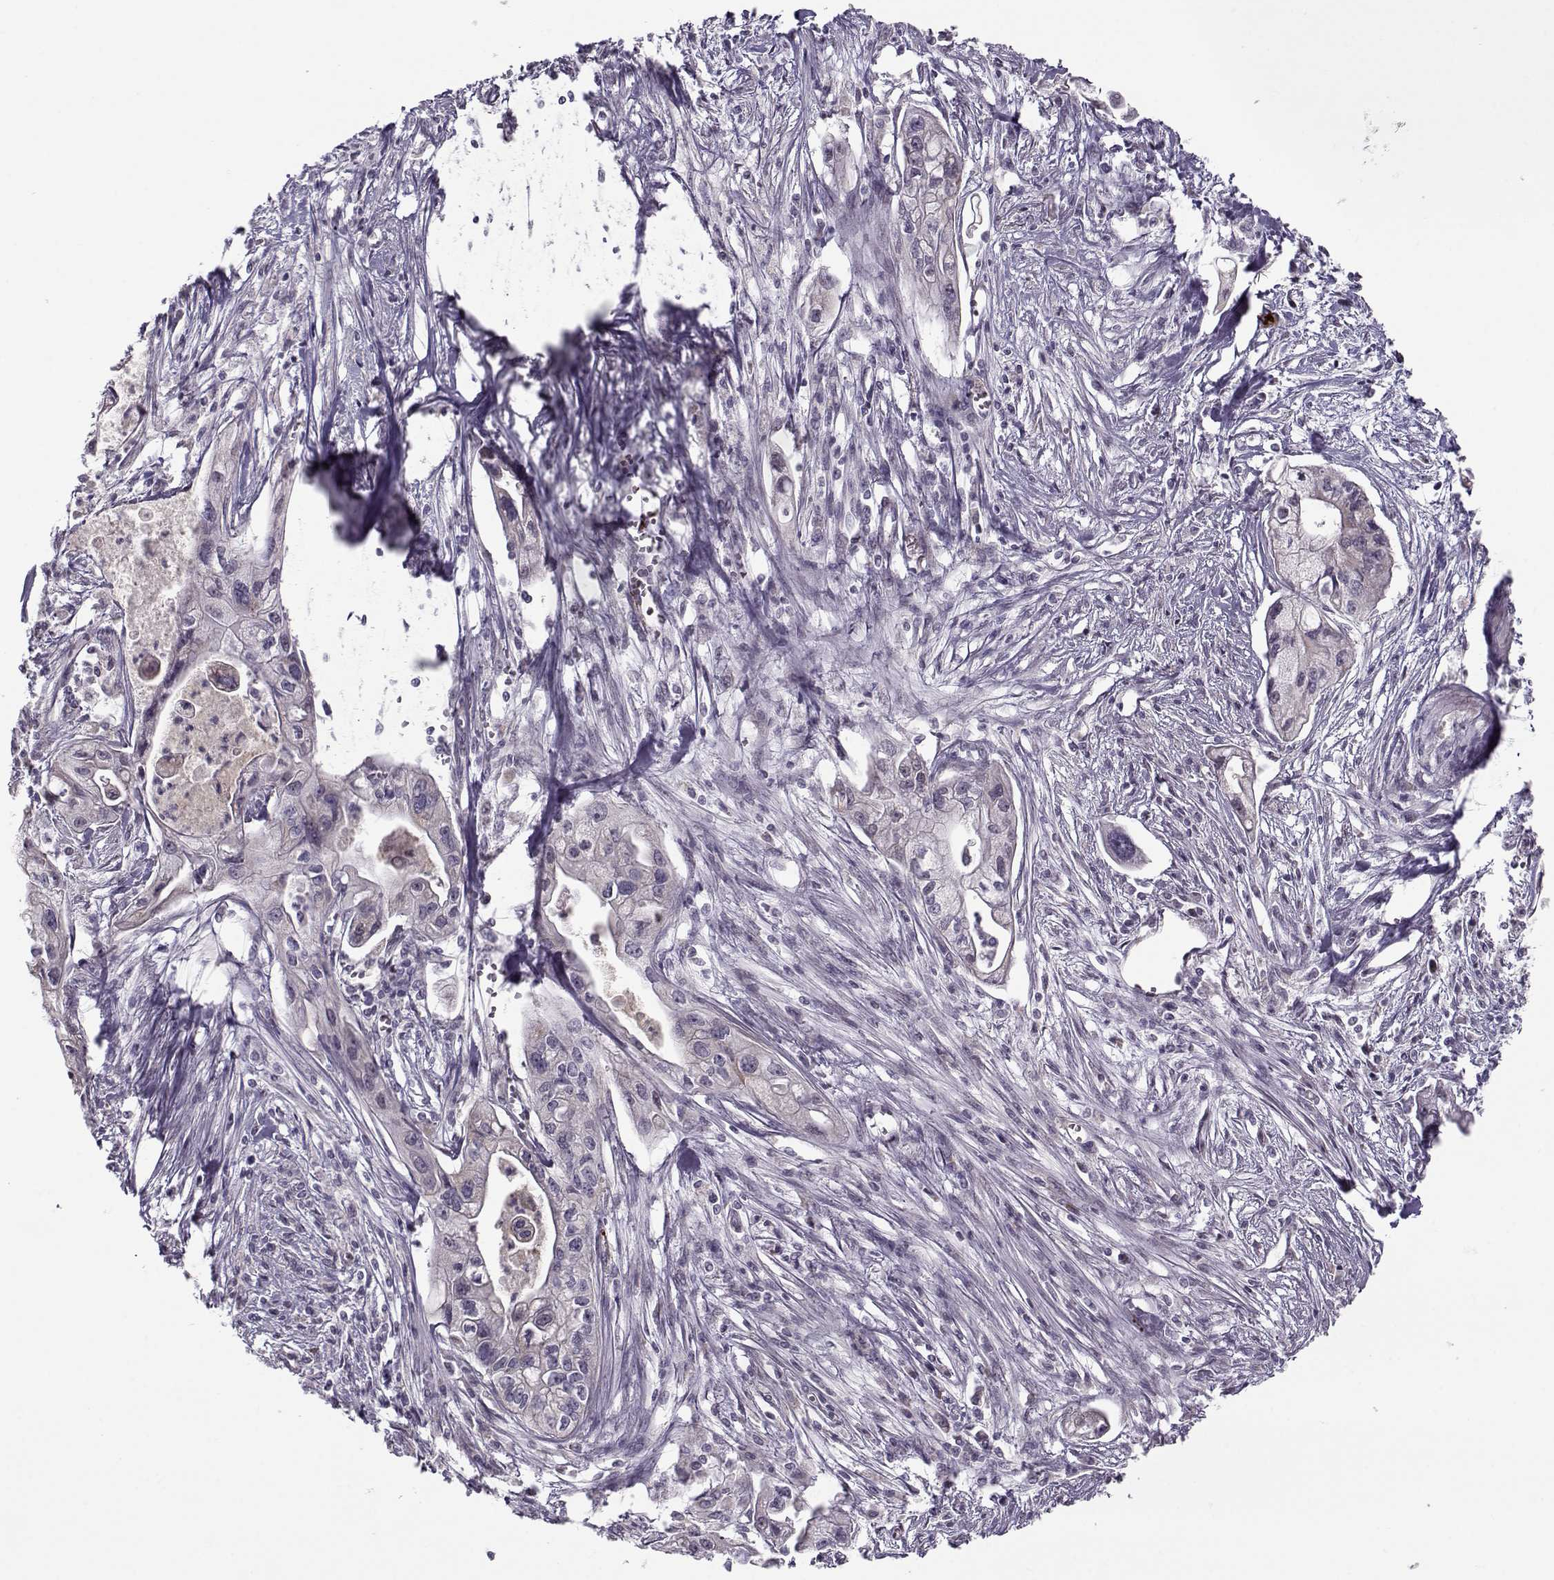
{"staining": {"intensity": "negative", "quantity": "none", "location": "none"}, "tissue": "pancreatic cancer", "cell_type": "Tumor cells", "image_type": "cancer", "snomed": [{"axis": "morphology", "description": "Adenocarcinoma, NOS"}, {"axis": "topography", "description": "Pancreas"}], "caption": "An immunohistochemistry (IHC) image of pancreatic adenocarcinoma is shown. There is no staining in tumor cells of pancreatic adenocarcinoma. (DAB immunohistochemistry (IHC) with hematoxylin counter stain).", "gene": "KLF17", "patient": {"sex": "male", "age": 70}}